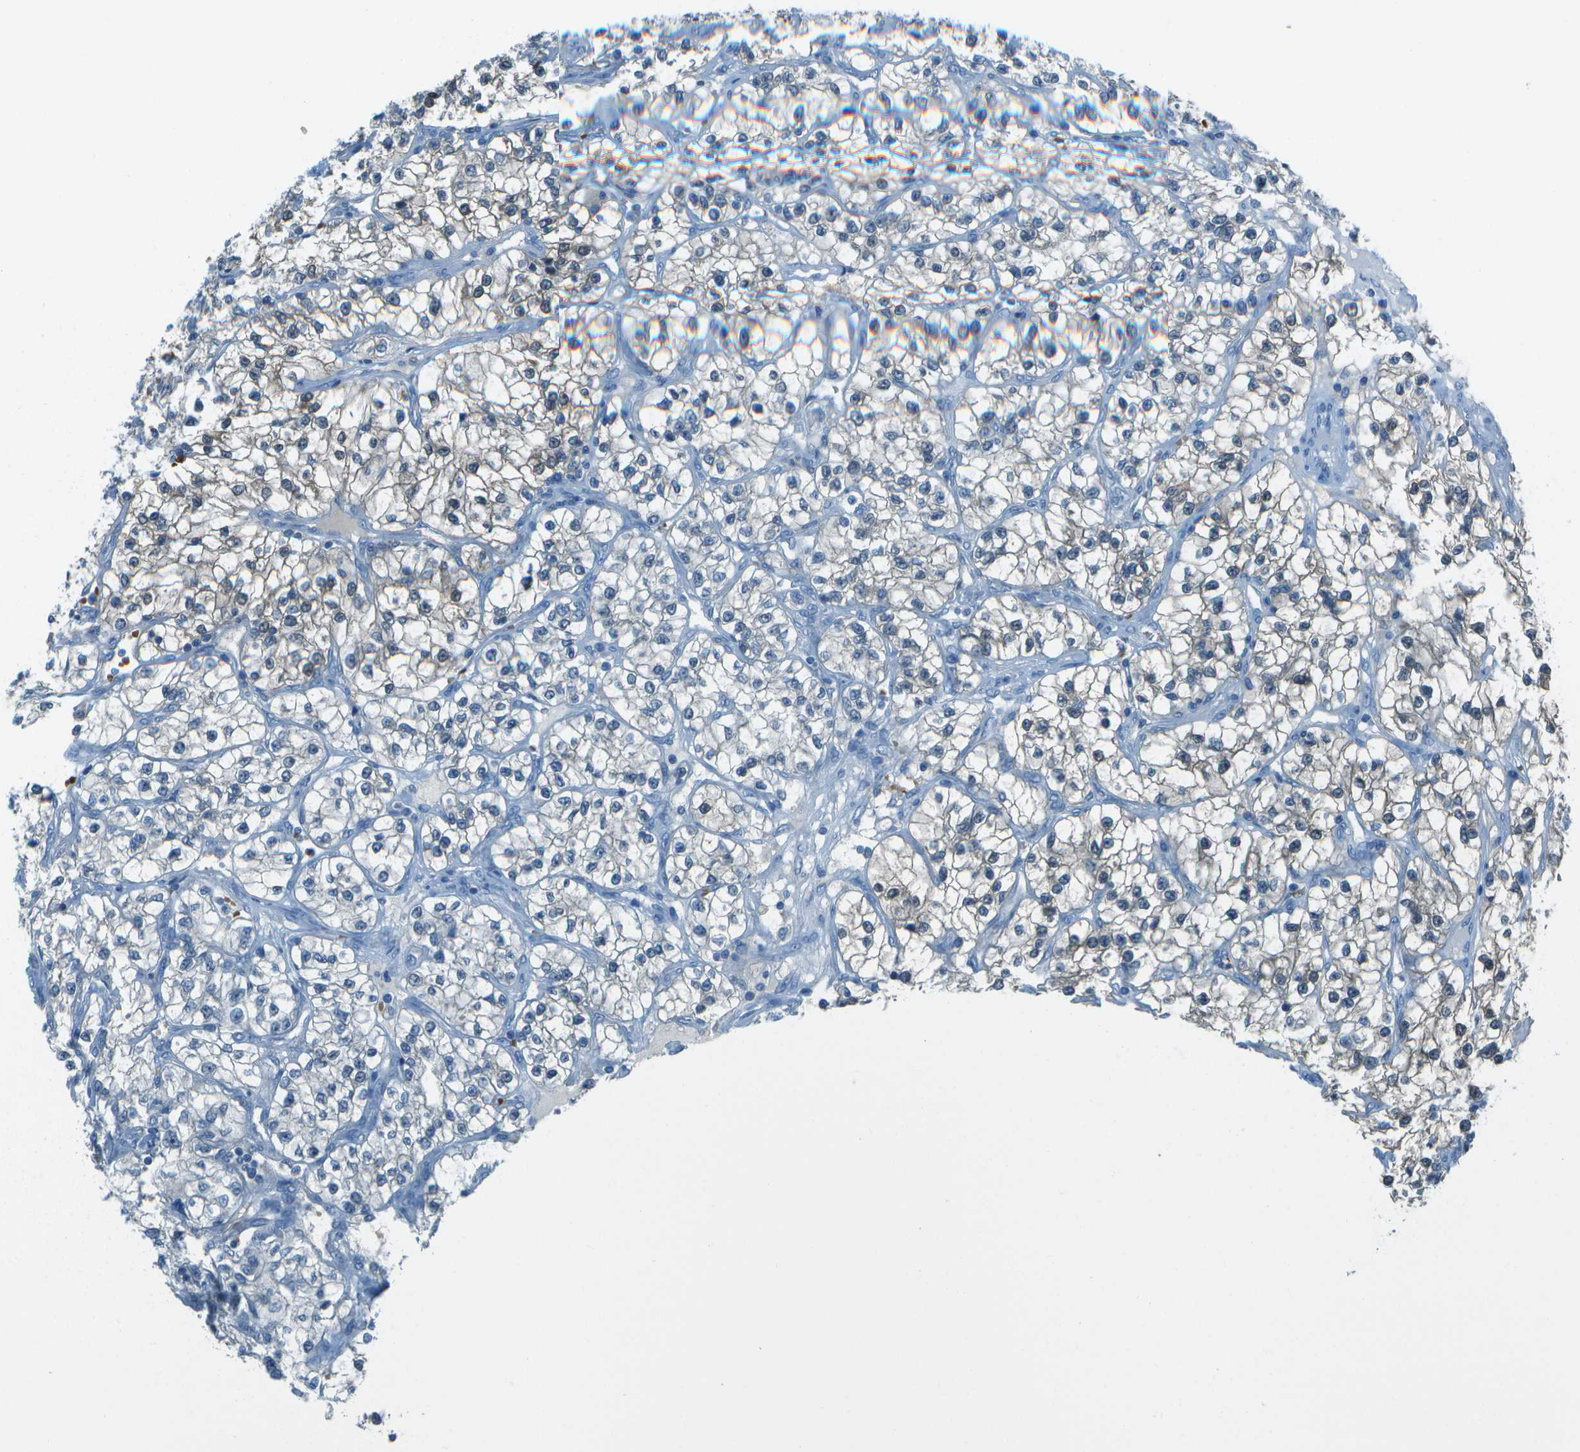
{"staining": {"intensity": "negative", "quantity": "none", "location": "none"}, "tissue": "renal cancer", "cell_type": "Tumor cells", "image_type": "cancer", "snomed": [{"axis": "morphology", "description": "Adenocarcinoma, NOS"}, {"axis": "topography", "description": "Kidney"}], "caption": "The image shows no significant positivity in tumor cells of adenocarcinoma (renal).", "gene": "ASL", "patient": {"sex": "female", "age": 57}}